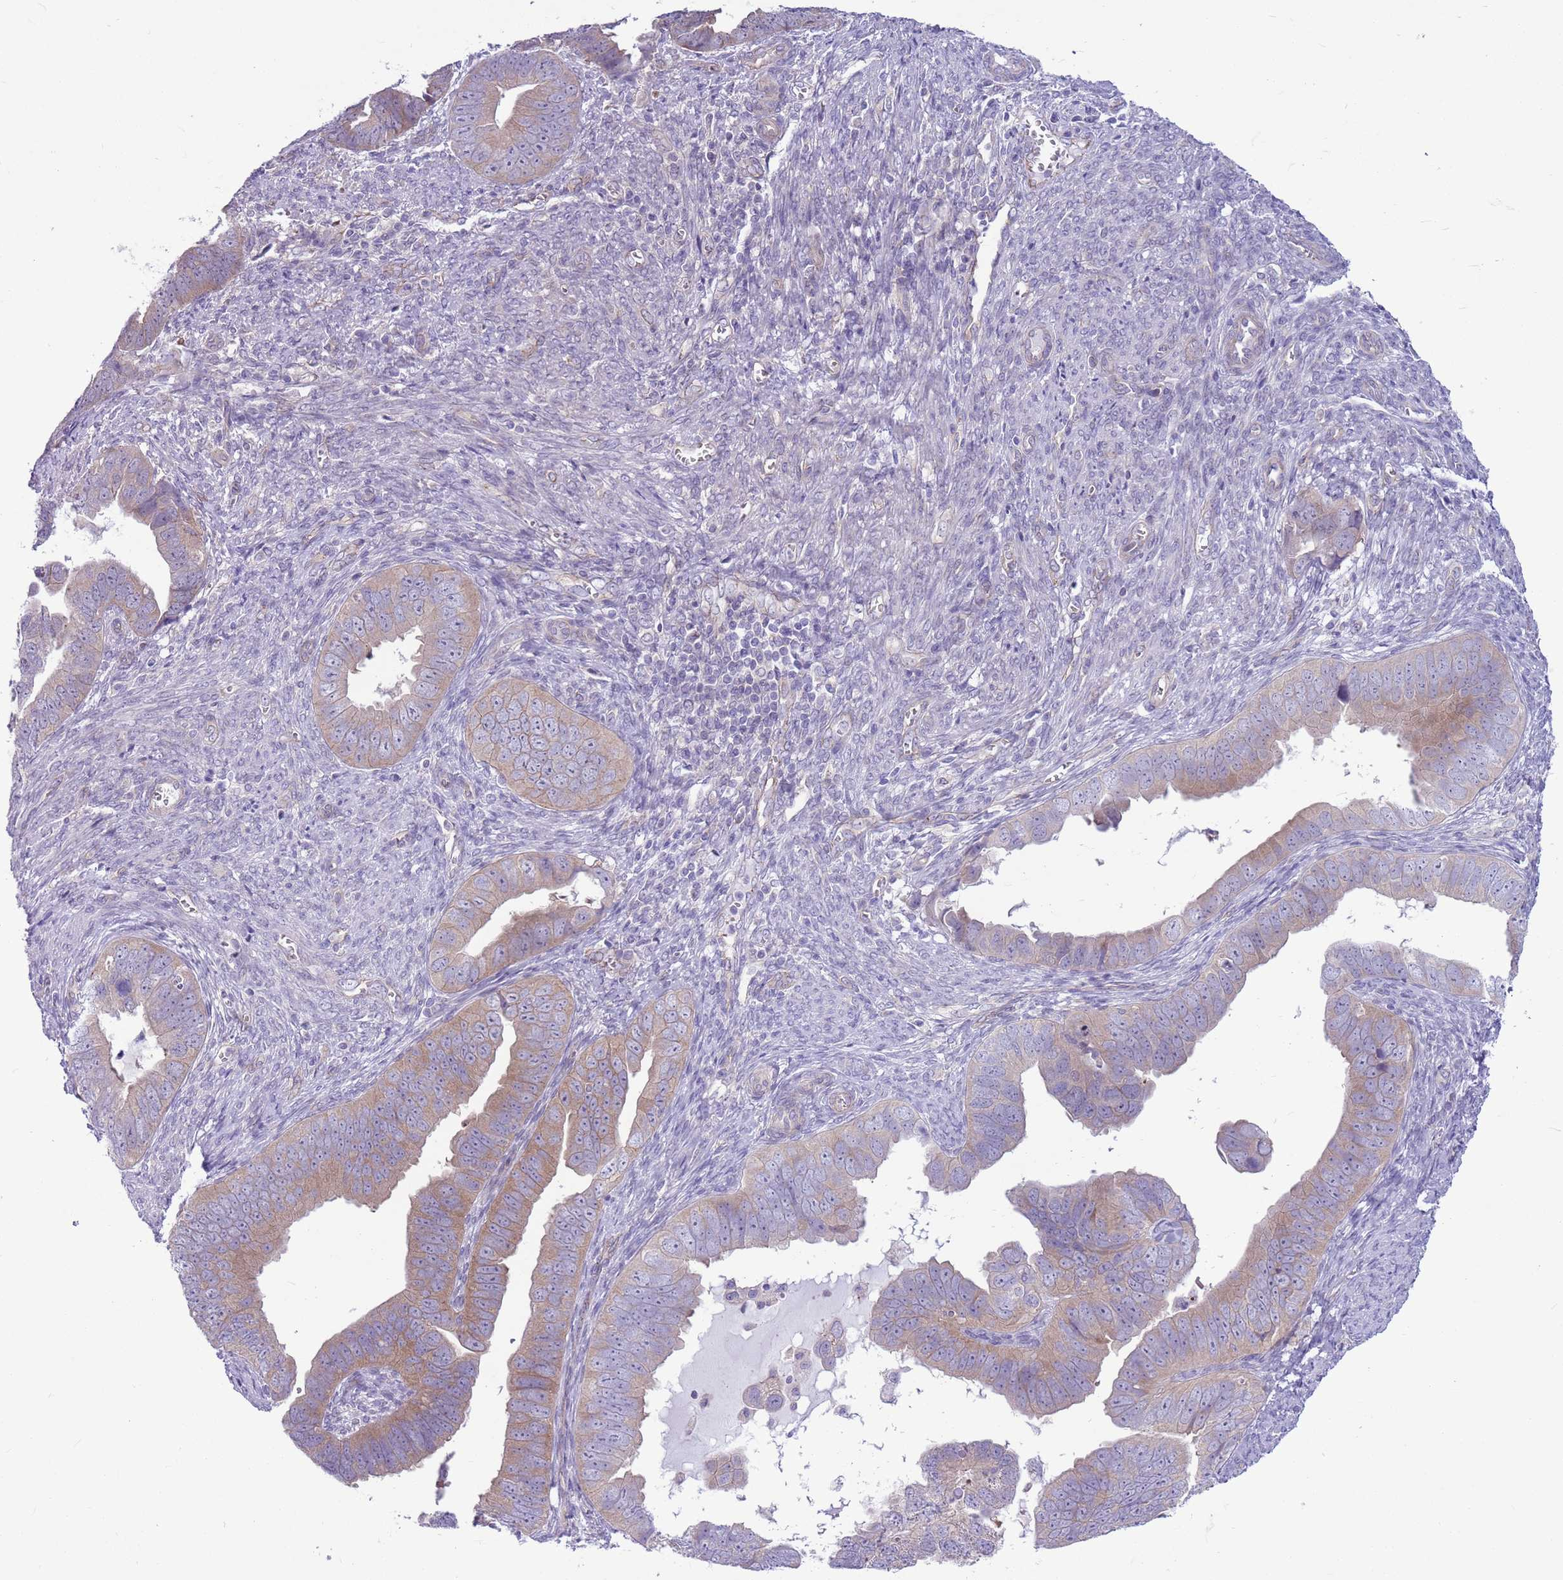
{"staining": {"intensity": "weak", "quantity": ">75%", "location": "cytoplasmic/membranous"}, "tissue": "endometrial cancer", "cell_type": "Tumor cells", "image_type": "cancer", "snomed": [{"axis": "morphology", "description": "Adenocarcinoma, NOS"}, {"axis": "topography", "description": "Endometrium"}], "caption": "Protein staining of endometrial cancer tissue displays weak cytoplasmic/membranous expression in approximately >75% of tumor cells.", "gene": "PARP8", "patient": {"sex": "female", "age": 75}}